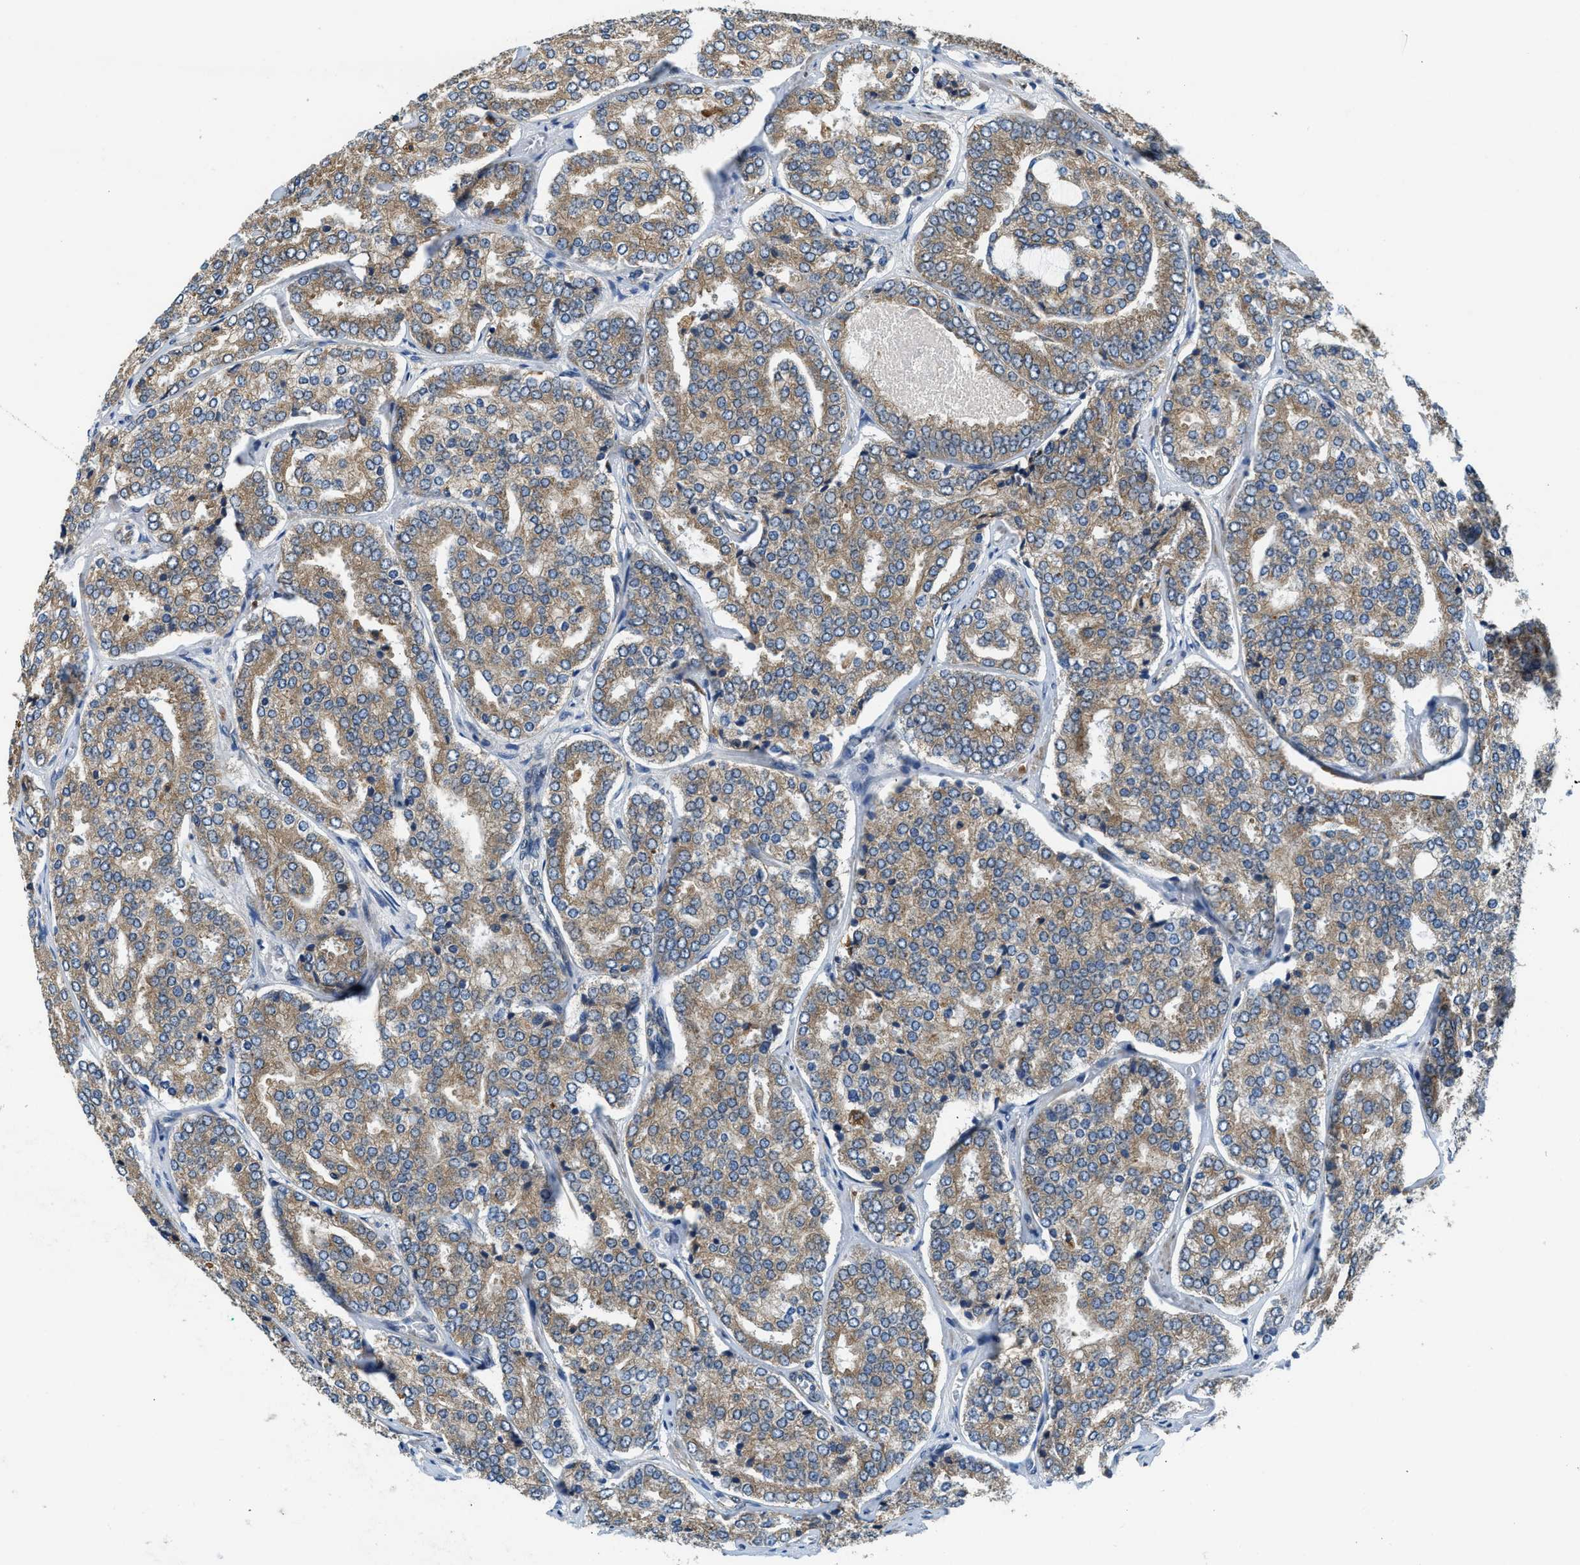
{"staining": {"intensity": "moderate", "quantity": ">75%", "location": "cytoplasmic/membranous"}, "tissue": "prostate cancer", "cell_type": "Tumor cells", "image_type": "cancer", "snomed": [{"axis": "morphology", "description": "Adenocarcinoma, High grade"}, {"axis": "topography", "description": "Prostate"}], "caption": "High-grade adenocarcinoma (prostate) tissue shows moderate cytoplasmic/membranous positivity in about >75% of tumor cells, visualized by immunohistochemistry.", "gene": "RETREG3", "patient": {"sex": "male", "age": 65}}